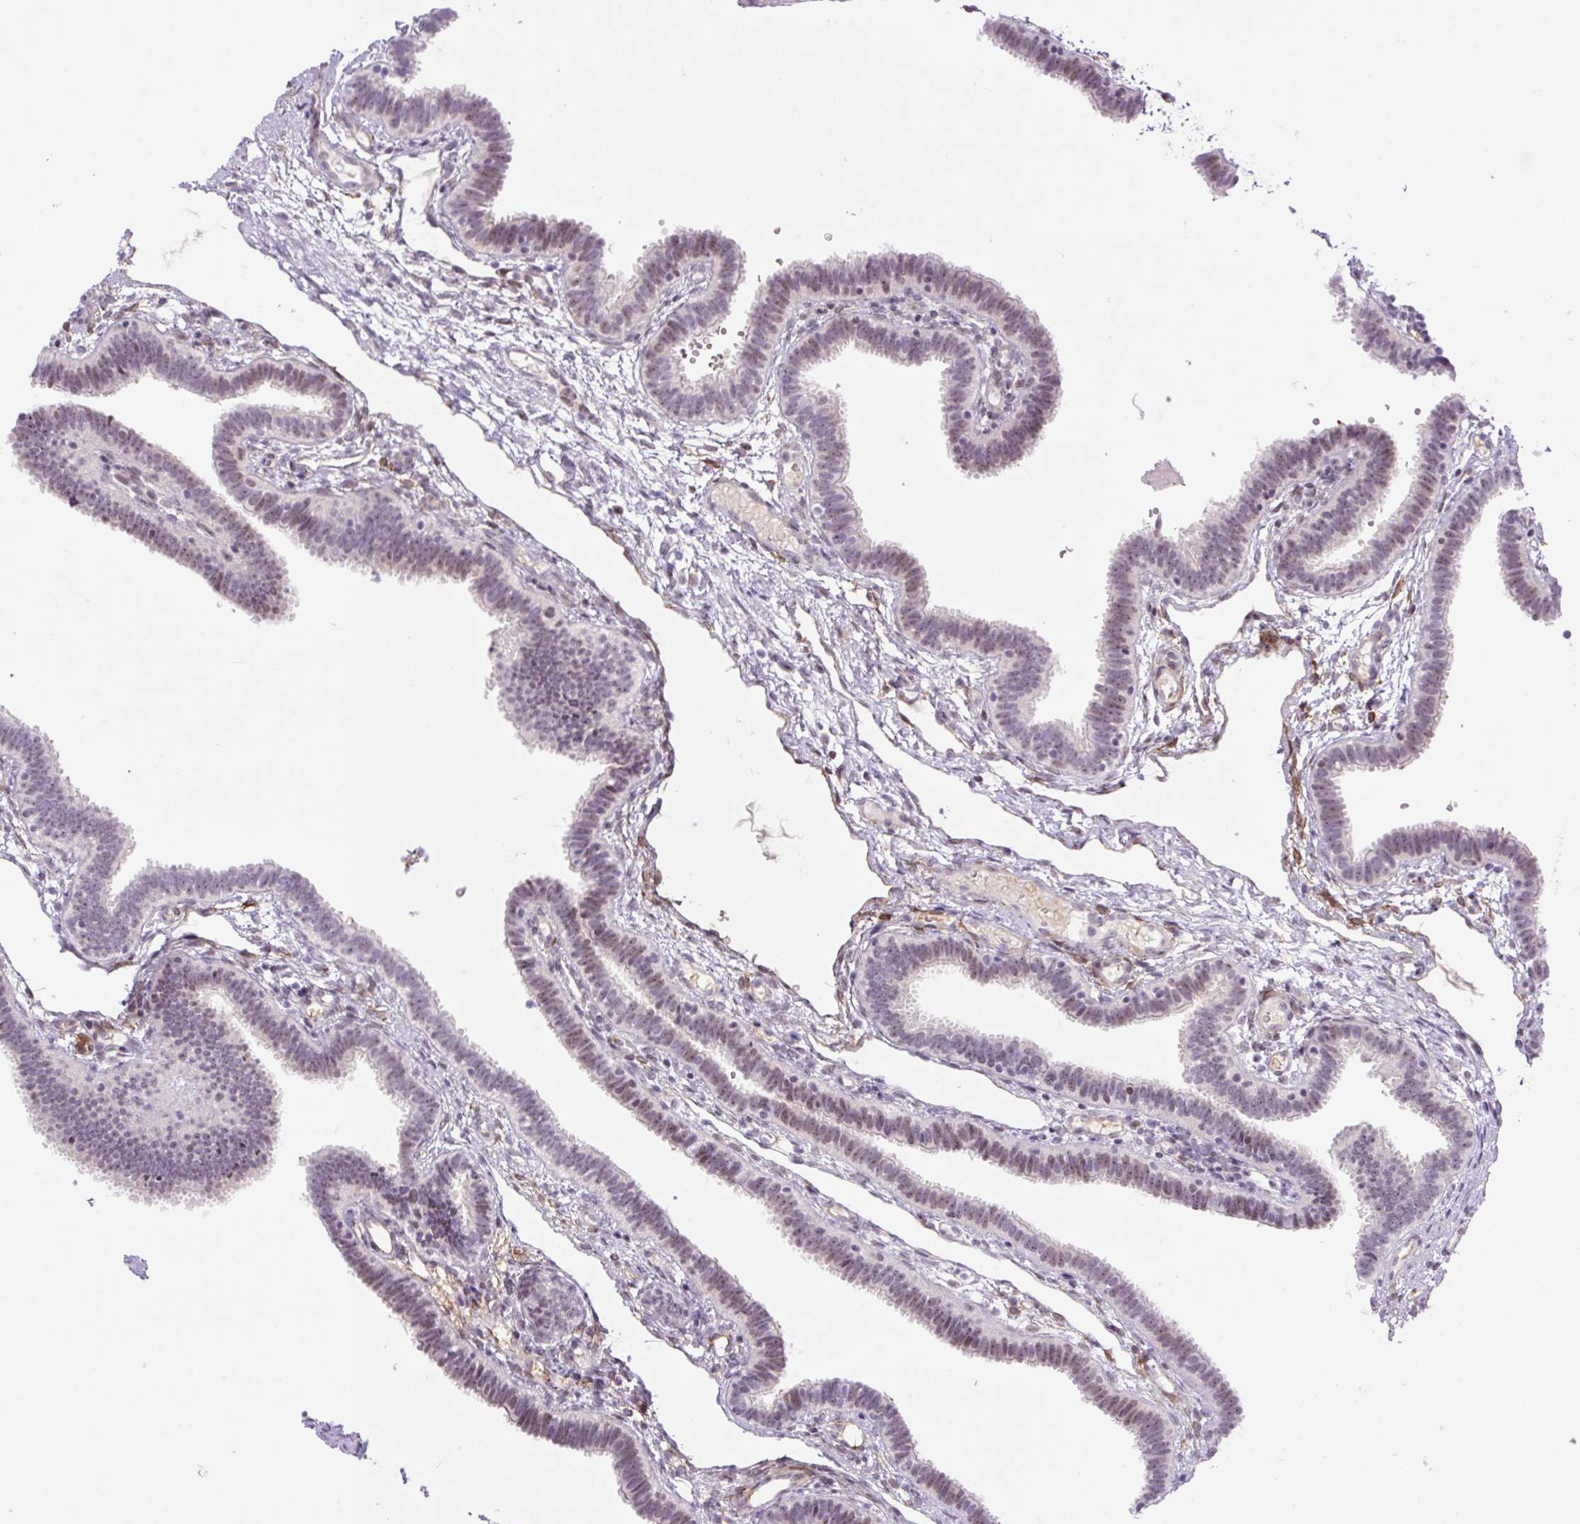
{"staining": {"intensity": "moderate", "quantity": "25%-75%", "location": "nuclear"}, "tissue": "fallopian tube", "cell_type": "Glandular cells", "image_type": "normal", "snomed": [{"axis": "morphology", "description": "Normal tissue, NOS"}, {"axis": "topography", "description": "Fallopian tube"}], "caption": "Immunohistochemistry (IHC) of normal fallopian tube exhibits medium levels of moderate nuclear positivity in about 25%-75% of glandular cells.", "gene": "ENSG00000268750", "patient": {"sex": "female", "age": 37}}